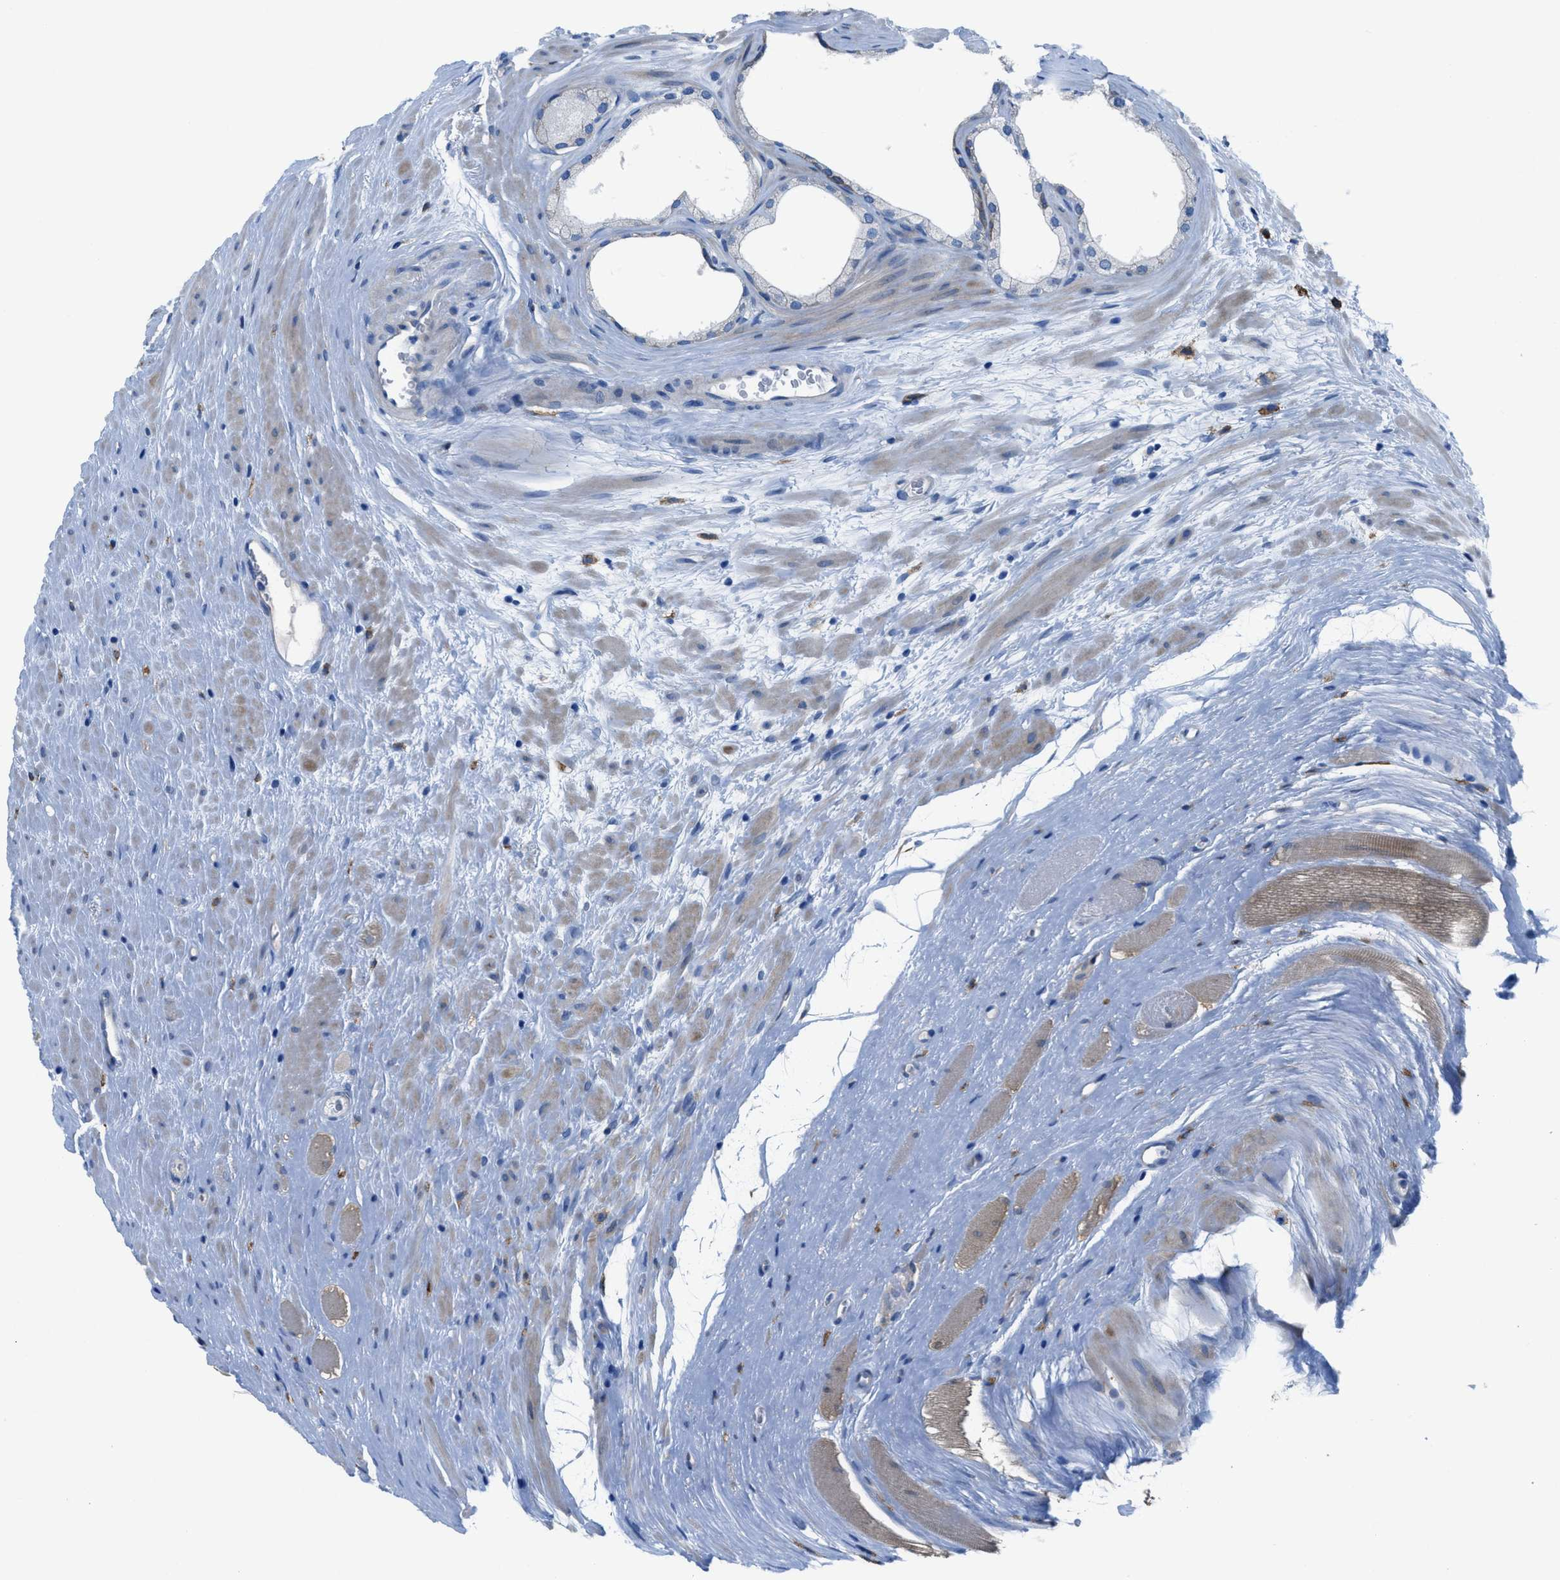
{"staining": {"intensity": "negative", "quantity": "none", "location": "none"}, "tissue": "prostate cancer", "cell_type": "Tumor cells", "image_type": "cancer", "snomed": [{"axis": "morphology", "description": "Adenocarcinoma, High grade"}, {"axis": "topography", "description": "Prostate"}], "caption": "Tumor cells are negative for protein expression in human prostate cancer. (IHC, brightfield microscopy, high magnification).", "gene": "EGFR", "patient": {"sex": "male", "age": 71}}